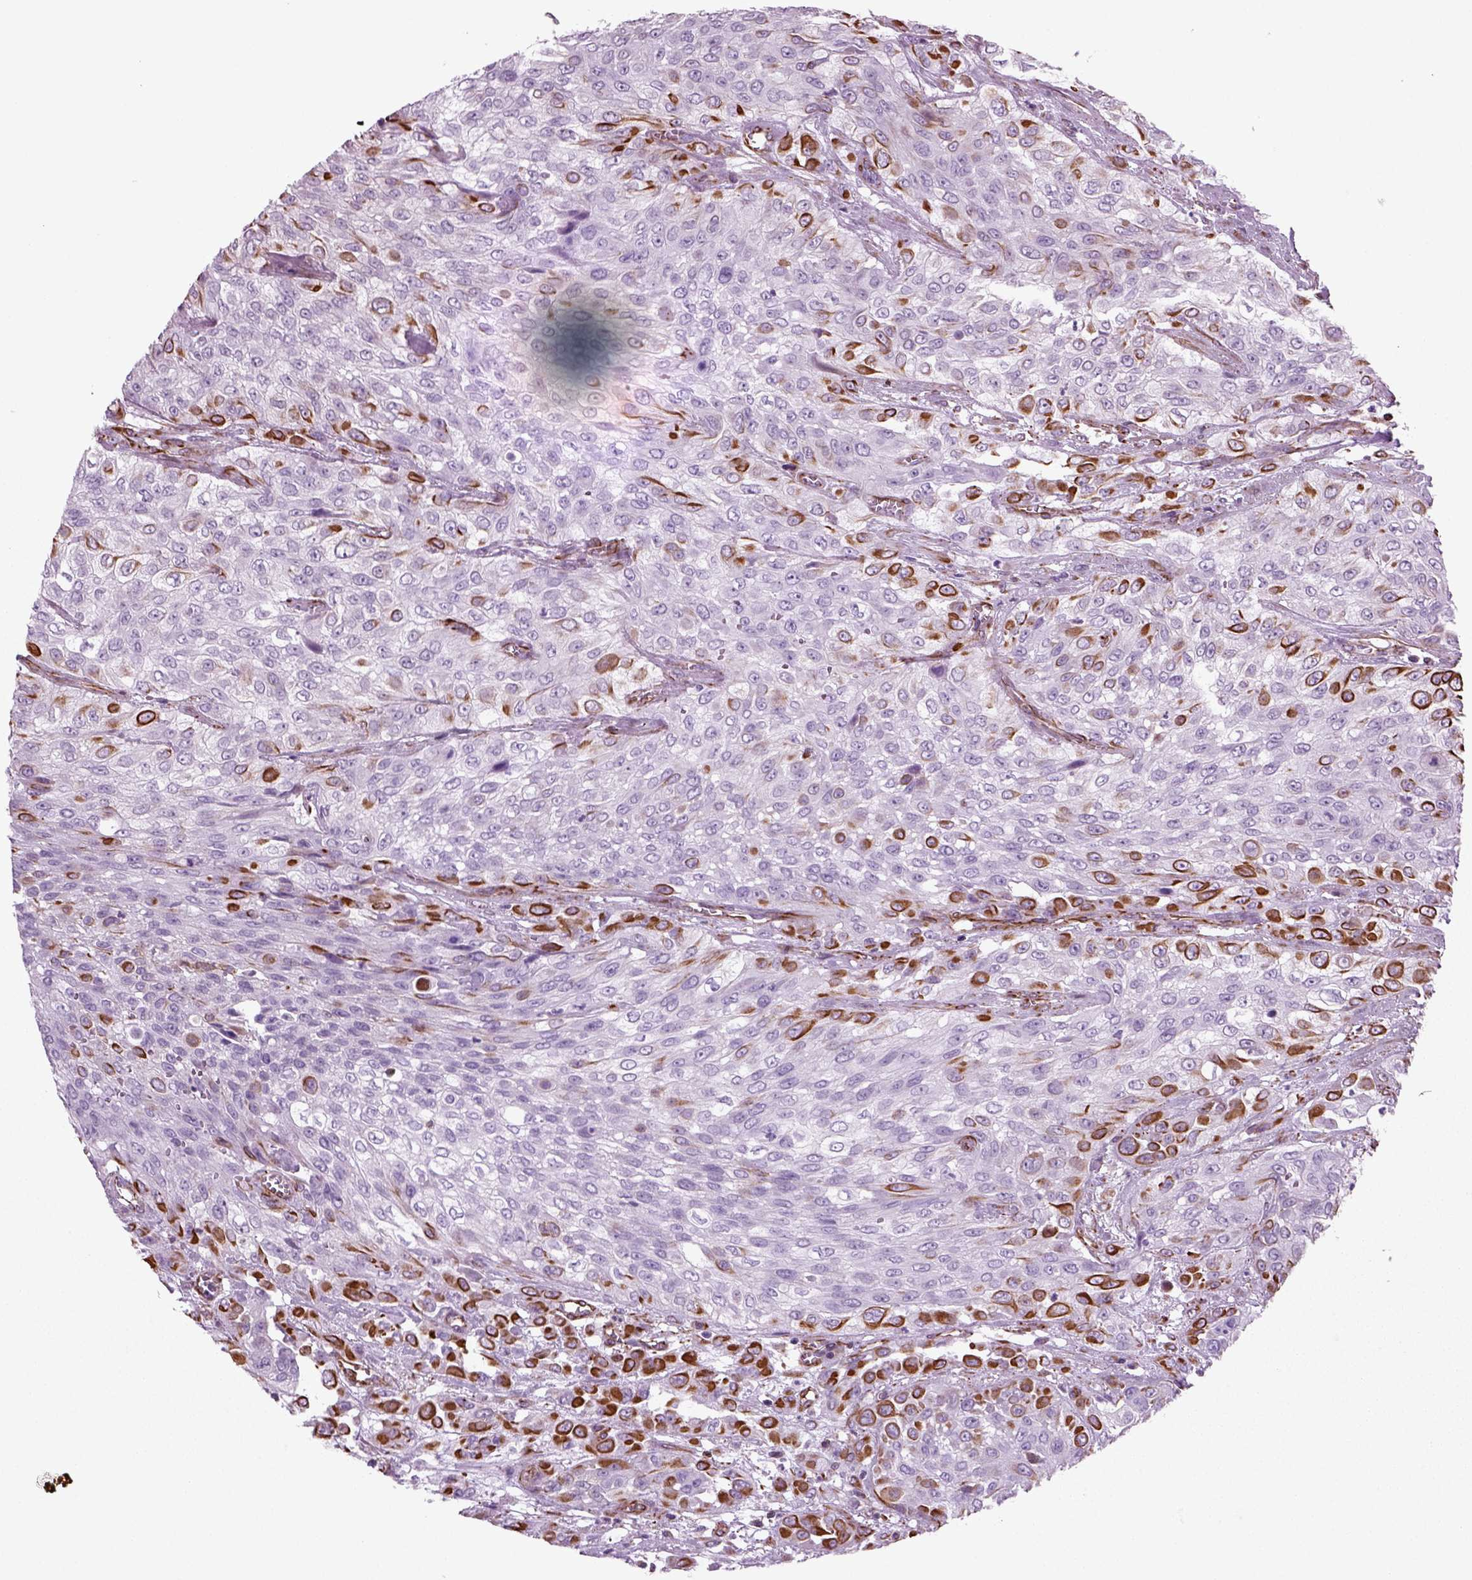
{"staining": {"intensity": "strong", "quantity": "<25%", "location": "cytoplasmic/membranous"}, "tissue": "urothelial cancer", "cell_type": "Tumor cells", "image_type": "cancer", "snomed": [{"axis": "morphology", "description": "Urothelial carcinoma, High grade"}, {"axis": "topography", "description": "Urinary bladder"}], "caption": "The image exhibits immunohistochemical staining of urothelial cancer. There is strong cytoplasmic/membranous expression is identified in about <25% of tumor cells.", "gene": "ACER3", "patient": {"sex": "male", "age": 57}}